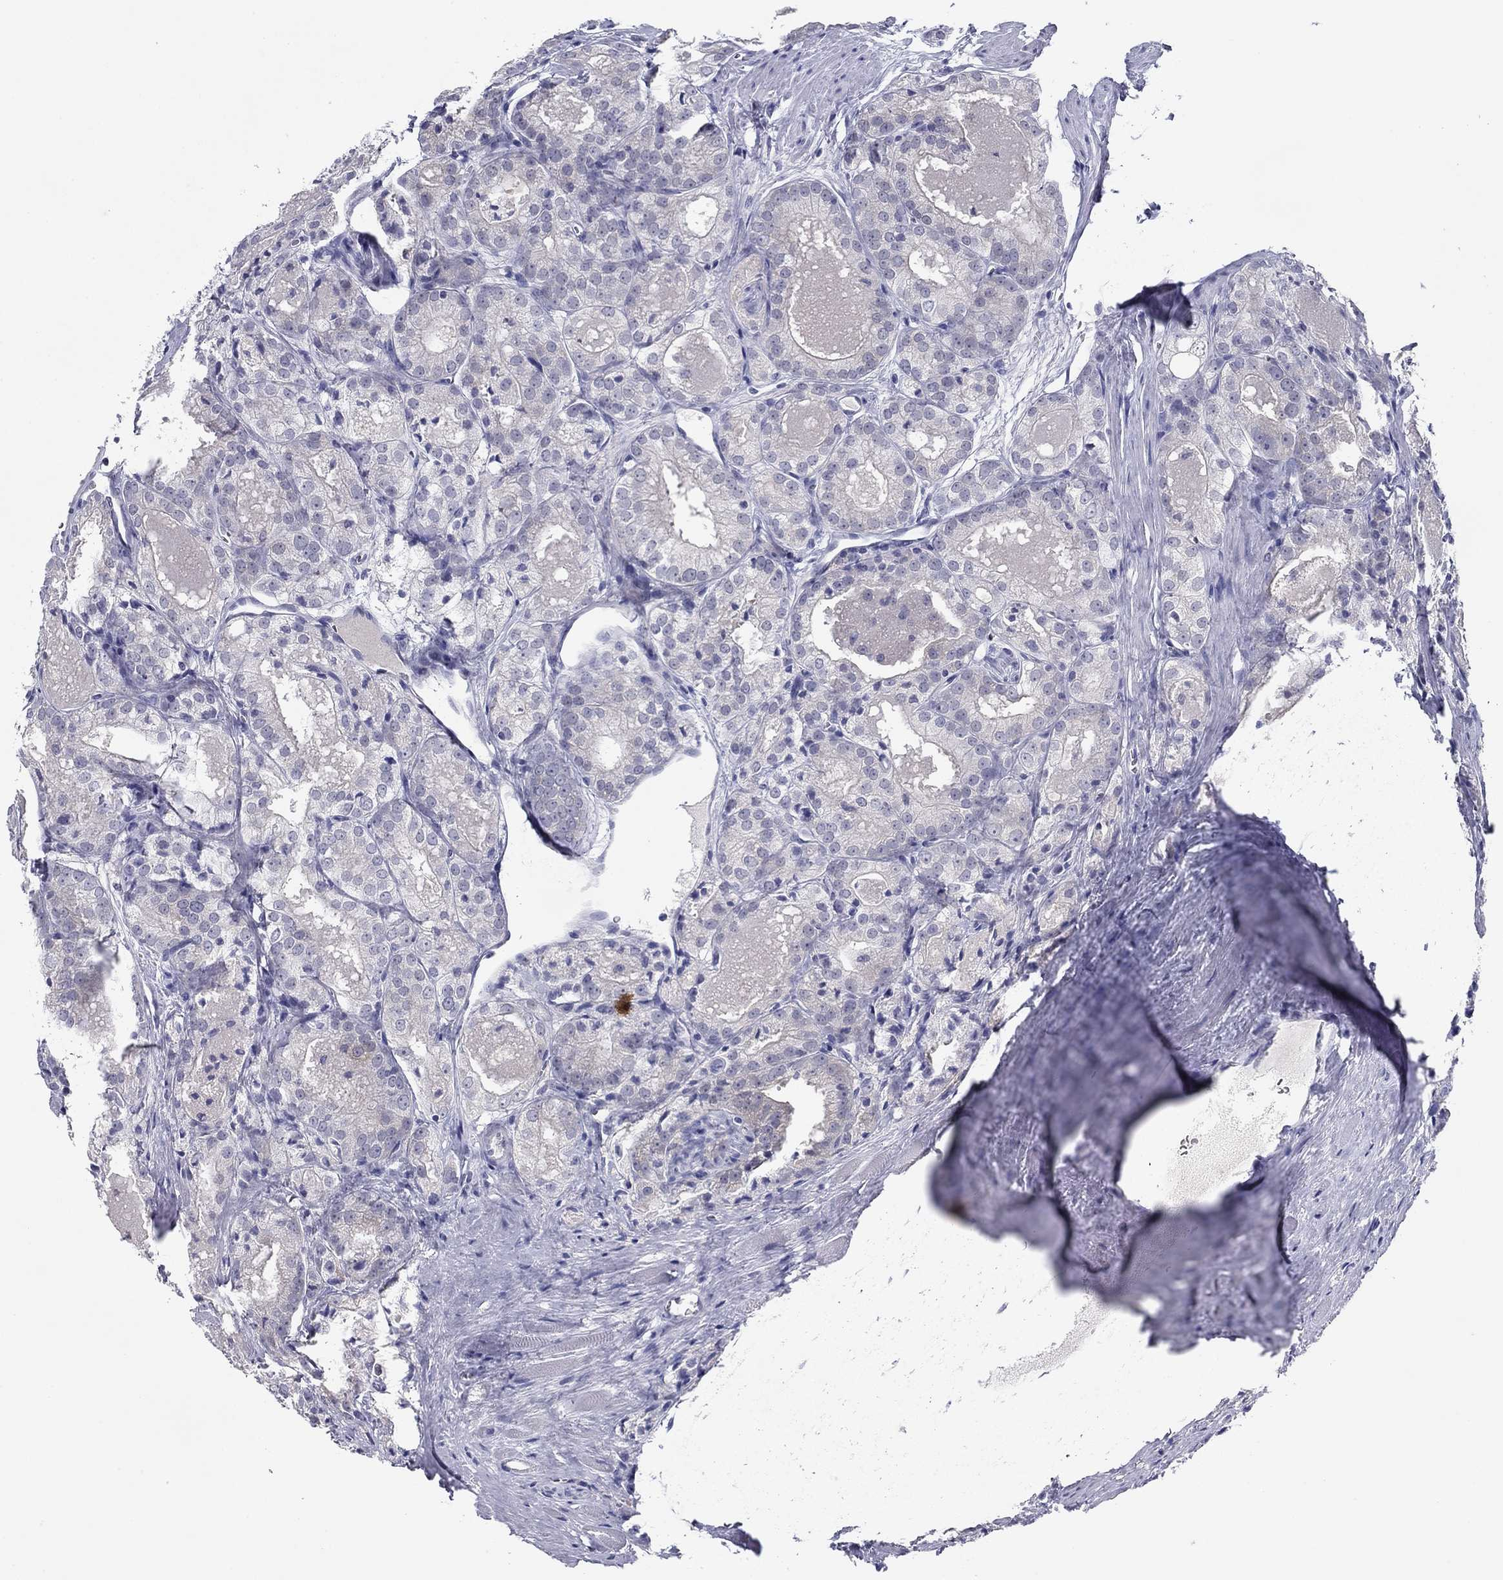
{"staining": {"intensity": "negative", "quantity": "none", "location": "none"}, "tissue": "prostate cancer", "cell_type": "Tumor cells", "image_type": "cancer", "snomed": [{"axis": "morphology", "description": "Adenocarcinoma, NOS"}, {"axis": "morphology", "description": "Adenocarcinoma, High grade"}, {"axis": "topography", "description": "Prostate"}], "caption": "Tumor cells are negative for brown protein staining in adenocarcinoma (high-grade) (prostate). Nuclei are stained in blue.", "gene": "PLS1", "patient": {"sex": "male", "age": 70}}